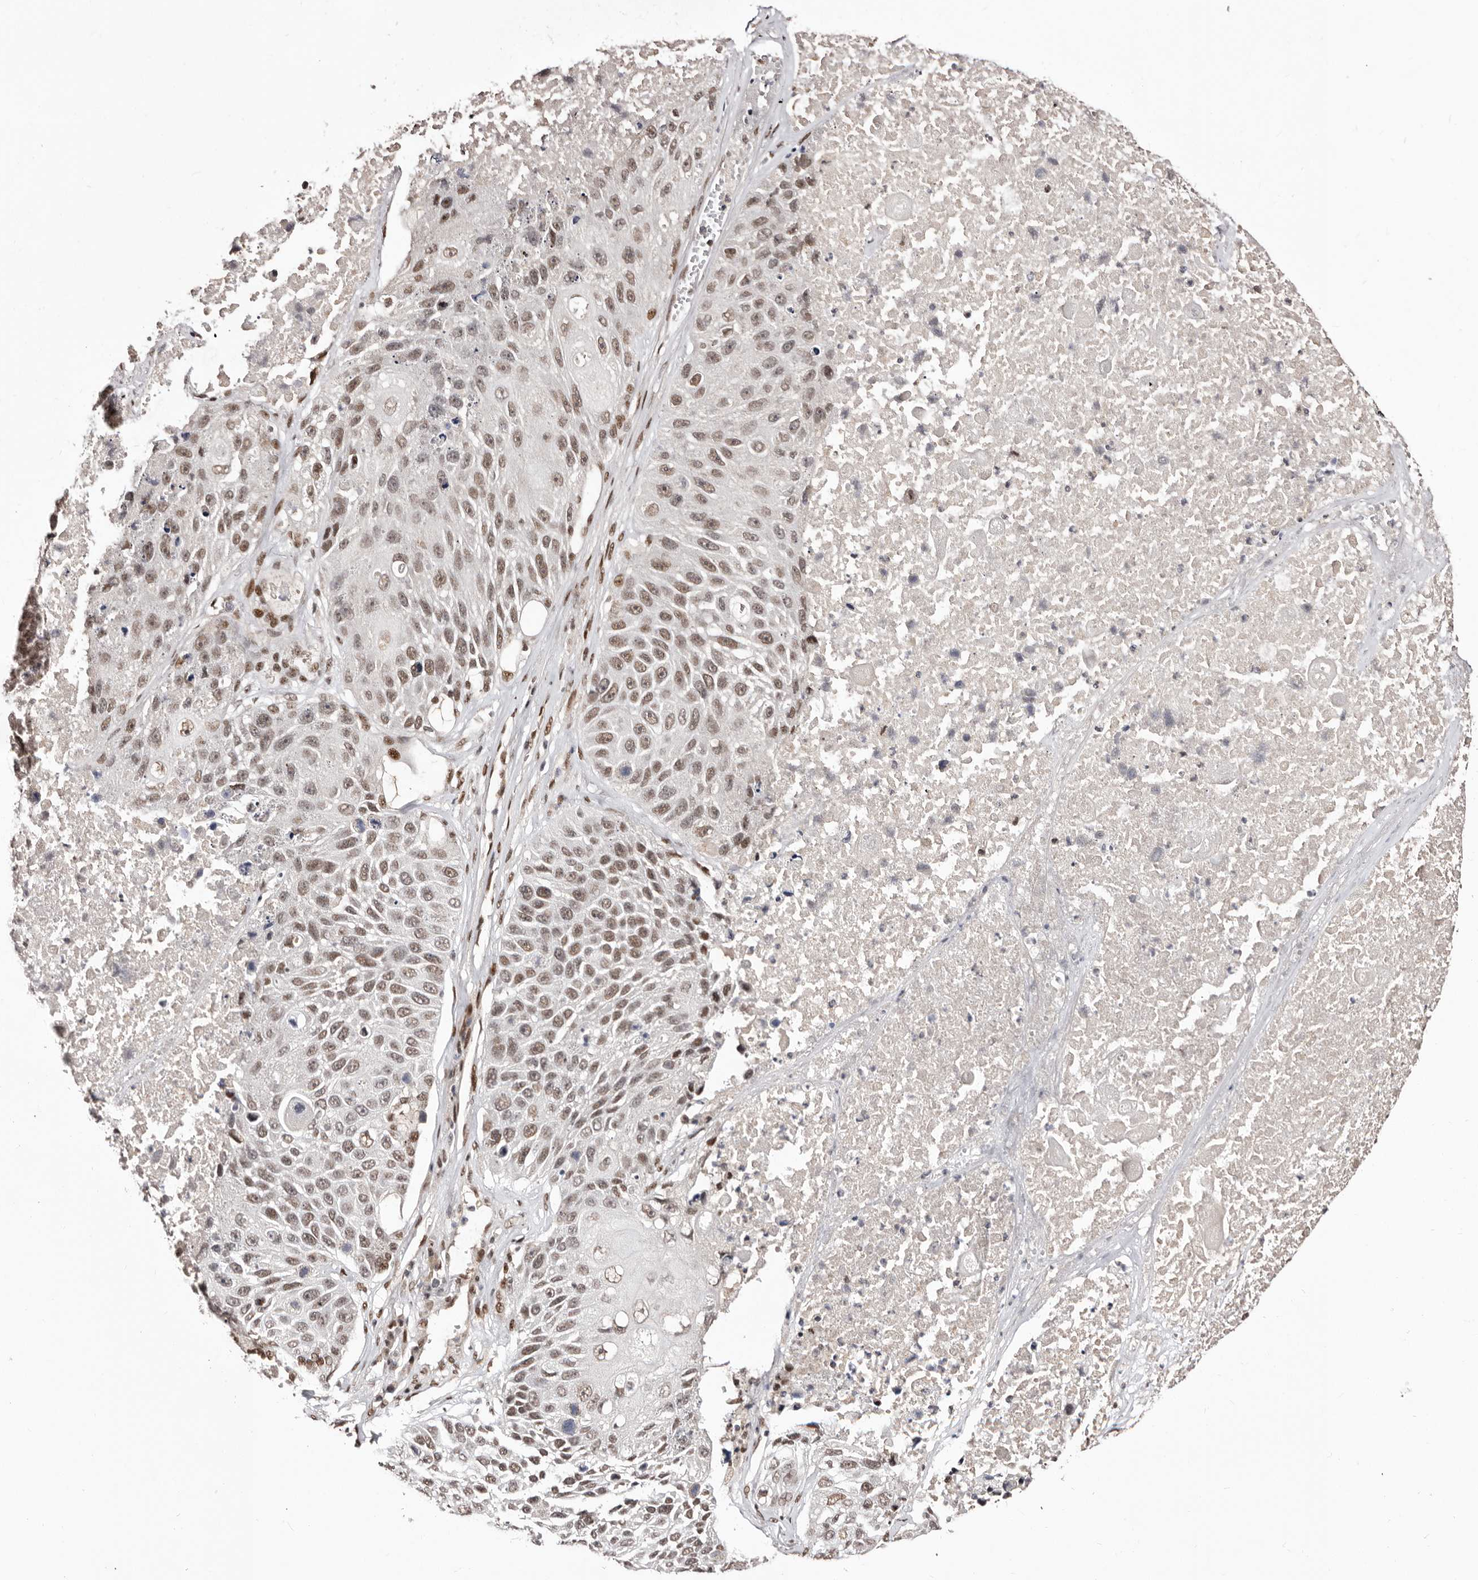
{"staining": {"intensity": "moderate", "quantity": ">75%", "location": "nuclear"}, "tissue": "lung cancer", "cell_type": "Tumor cells", "image_type": "cancer", "snomed": [{"axis": "morphology", "description": "Squamous cell carcinoma, NOS"}, {"axis": "topography", "description": "Lung"}], "caption": "Lung squamous cell carcinoma was stained to show a protein in brown. There is medium levels of moderate nuclear positivity in about >75% of tumor cells. (Stains: DAB (3,3'-diaminobenzidine) in brown, nuclei in blue, Microscopy: brightfield microscopy at high magnification).", "gene": "ANAPC11", "patient": {"sex": "male", "age": 61}}